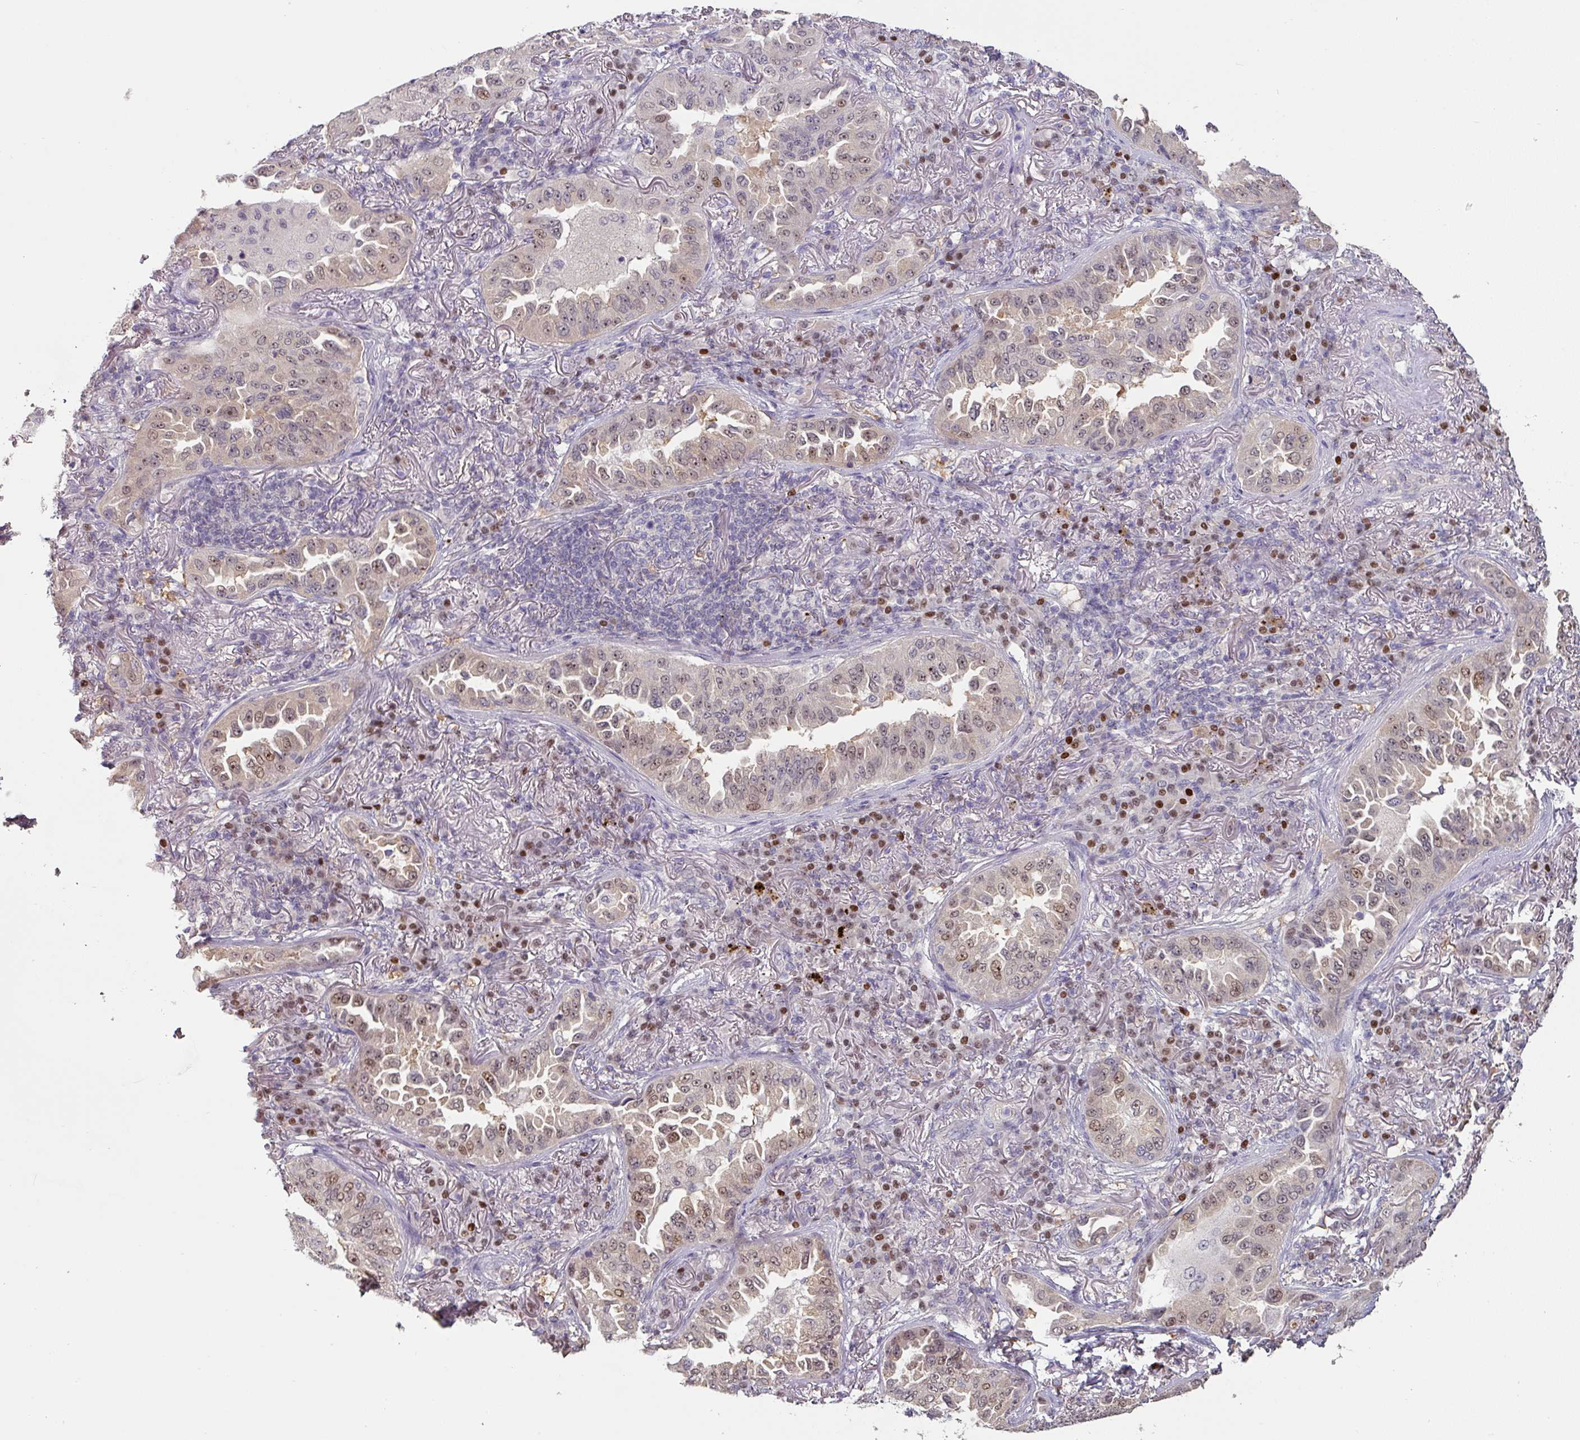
{"staining": {"intensity": "weak", "quantity": "25%-75%", "location": "nuclear"}, "tissue": "lung cancer", "cell_type": "Tumor cells", "image_type": "cancer", "snomed": [{"axis": "morphology", "description": "Adenocarcinoma, NOS"}, {"axis": "topography", "description": "Lung"}], "caption": "Immunohistochemical staining of human lung cancer displays low levels of weak nuclear protein positivity in about 25%-75% of tumor cells.", "gene": "ZBTB6", "patient": {"sex": "female", "age": 69}}